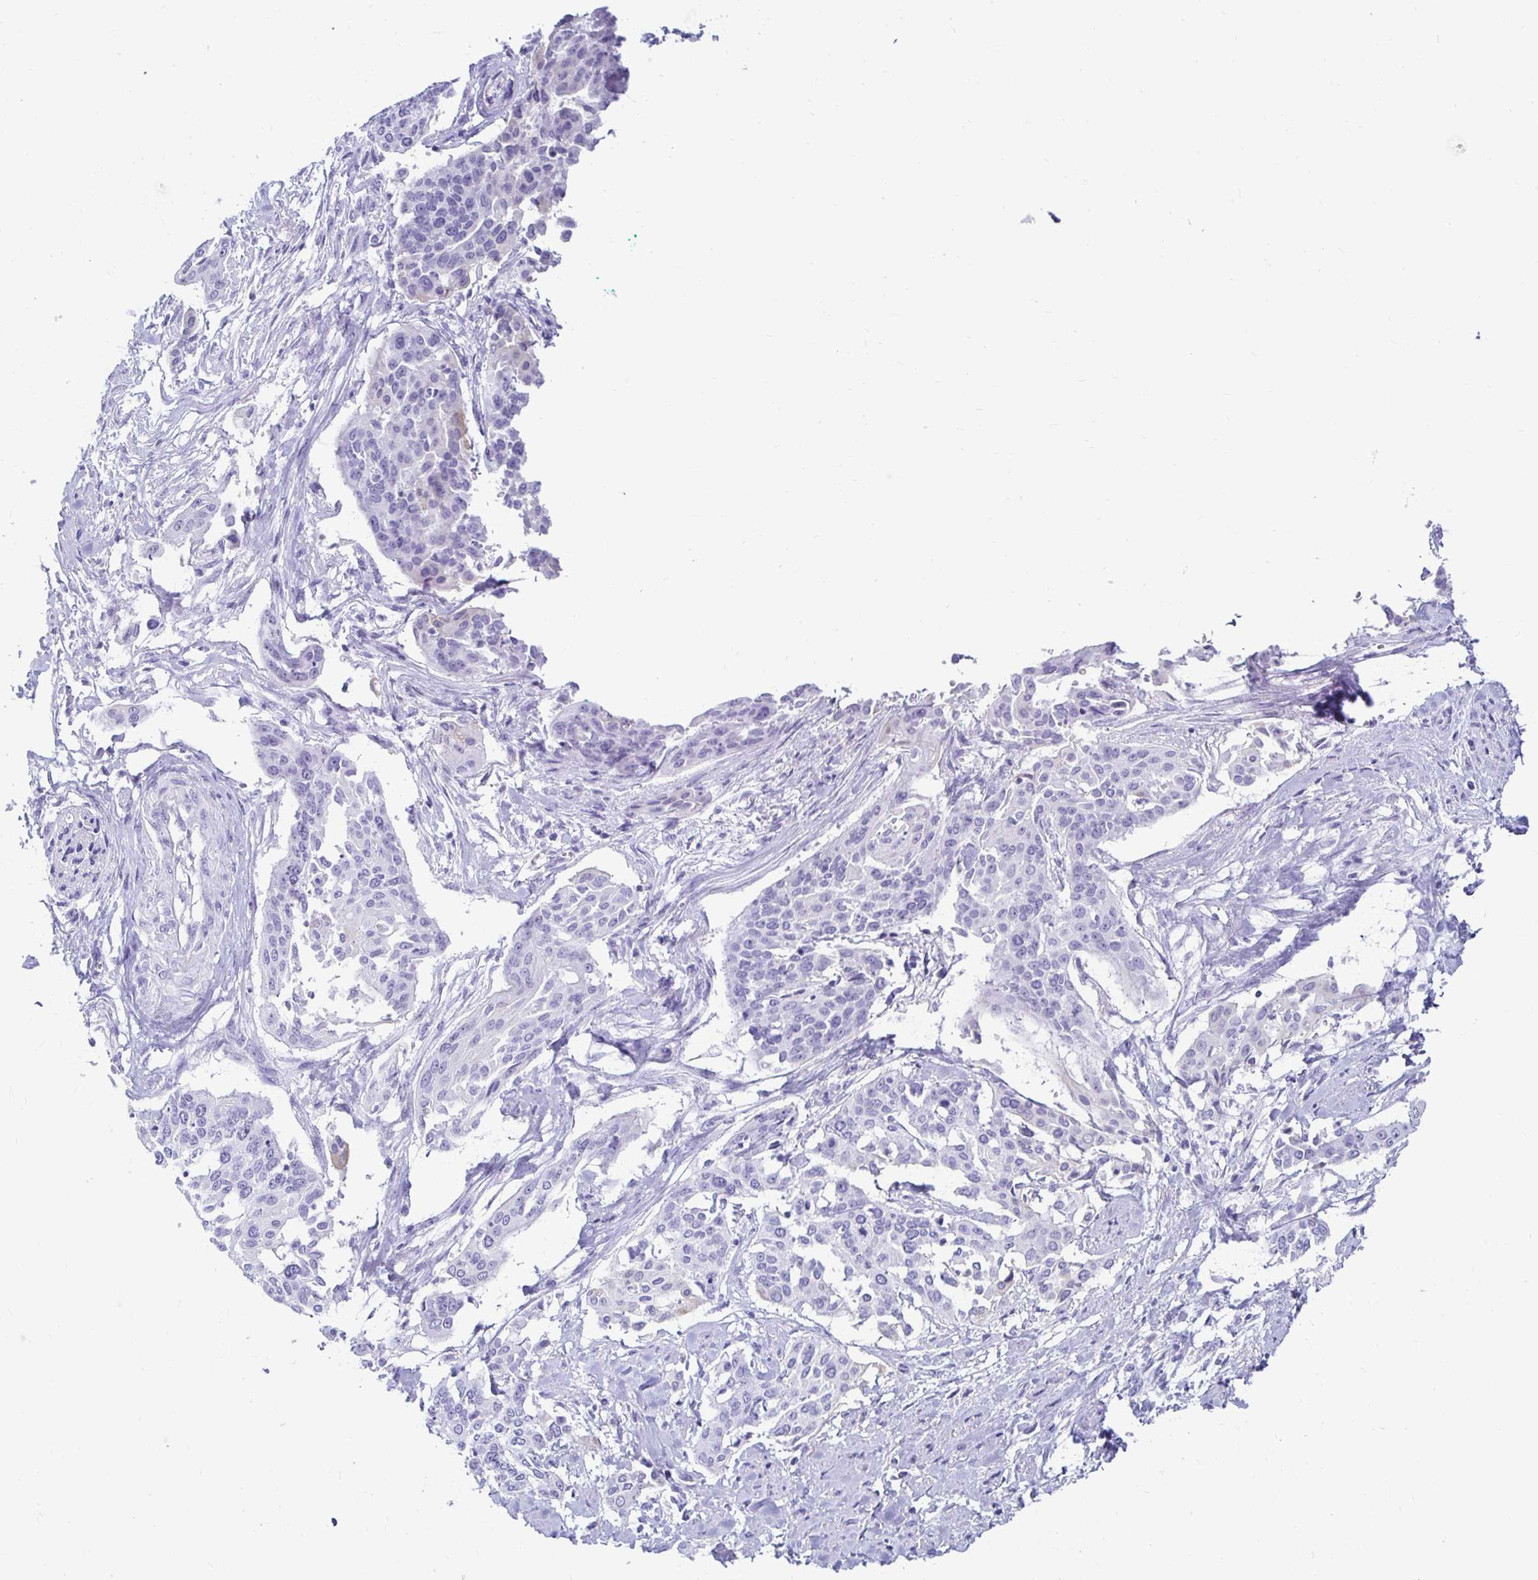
{"staining": {"intensity": "negative", "quantity": "none", "location": "none"}, "tissue": "cervical cancer", "cell_type": "Tumor cells", "image_type": "cancer", "snomed": [{"axis": "morphology", "description": "Squamous cell carcinoma, NOS"}, {"axis": "topography", "description": "Cervix"}], "caption": "Cervical cancer (squamous cell carcinoma) stained for a protein using immunohistochemistry (IHC) displays no expression tumor cells.", "gene": "CST6", "patient": {"sex": "female", "age": 44}}